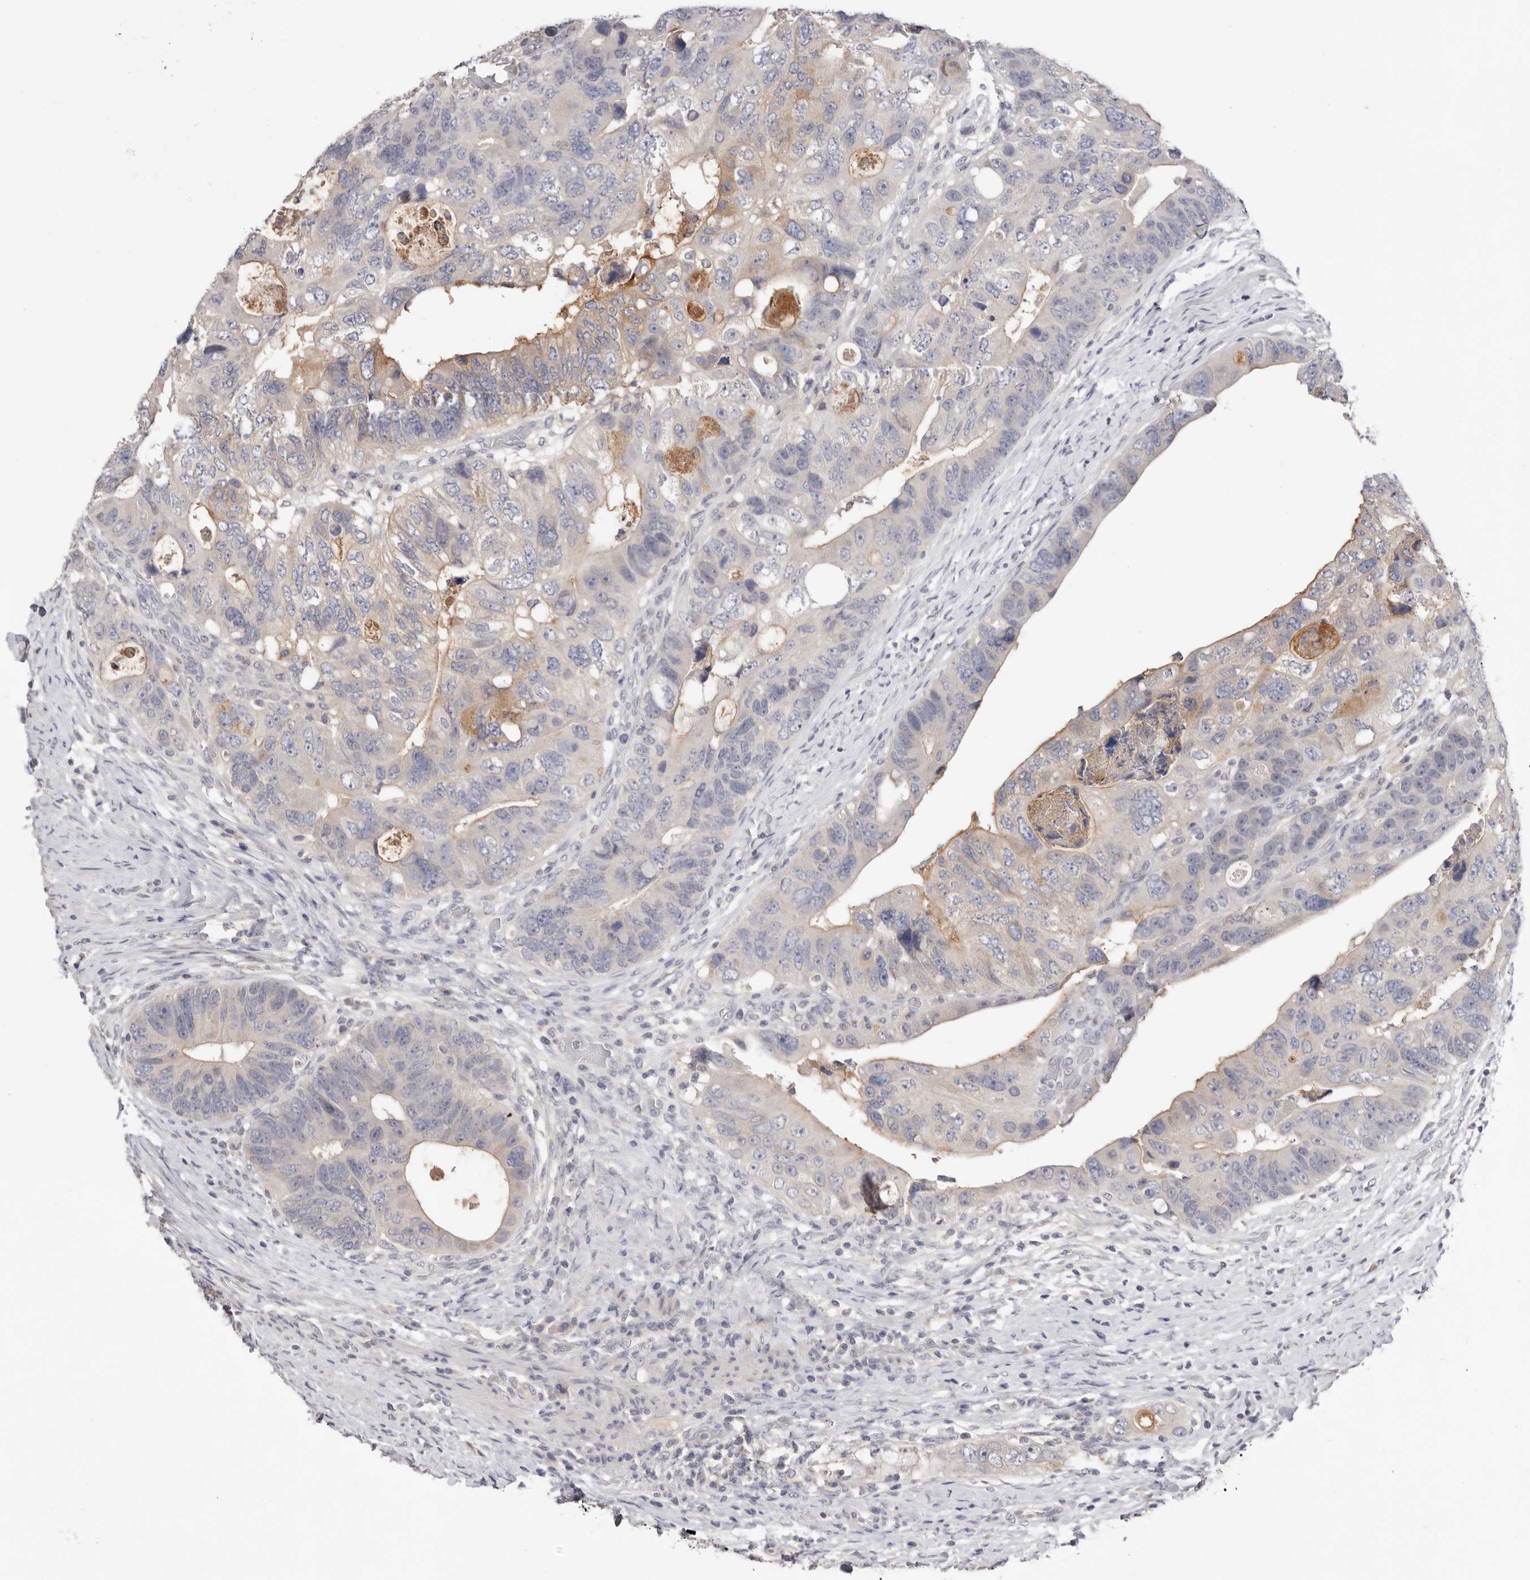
{"staining": {"intensity": "weak", "quantity": "<25%", "location": "cytoplasmic/membranous"}, "tissue": "colorectal cancer", "cell_type": "Tumor cells", "image_type": "cancer", "snomed": [{"axis": "morphology", "description": "Adenocarcinoma, NOS"}, {"axis": "topography", "description": "Rectum"}], "caption": "Colorectal adenocarcinoma stained for a protein using immunohistochemistry (IHC) reveals no staining tumor cells.", "gene": "DOP1A", "patient": {"sex": "male", "age": 59}}